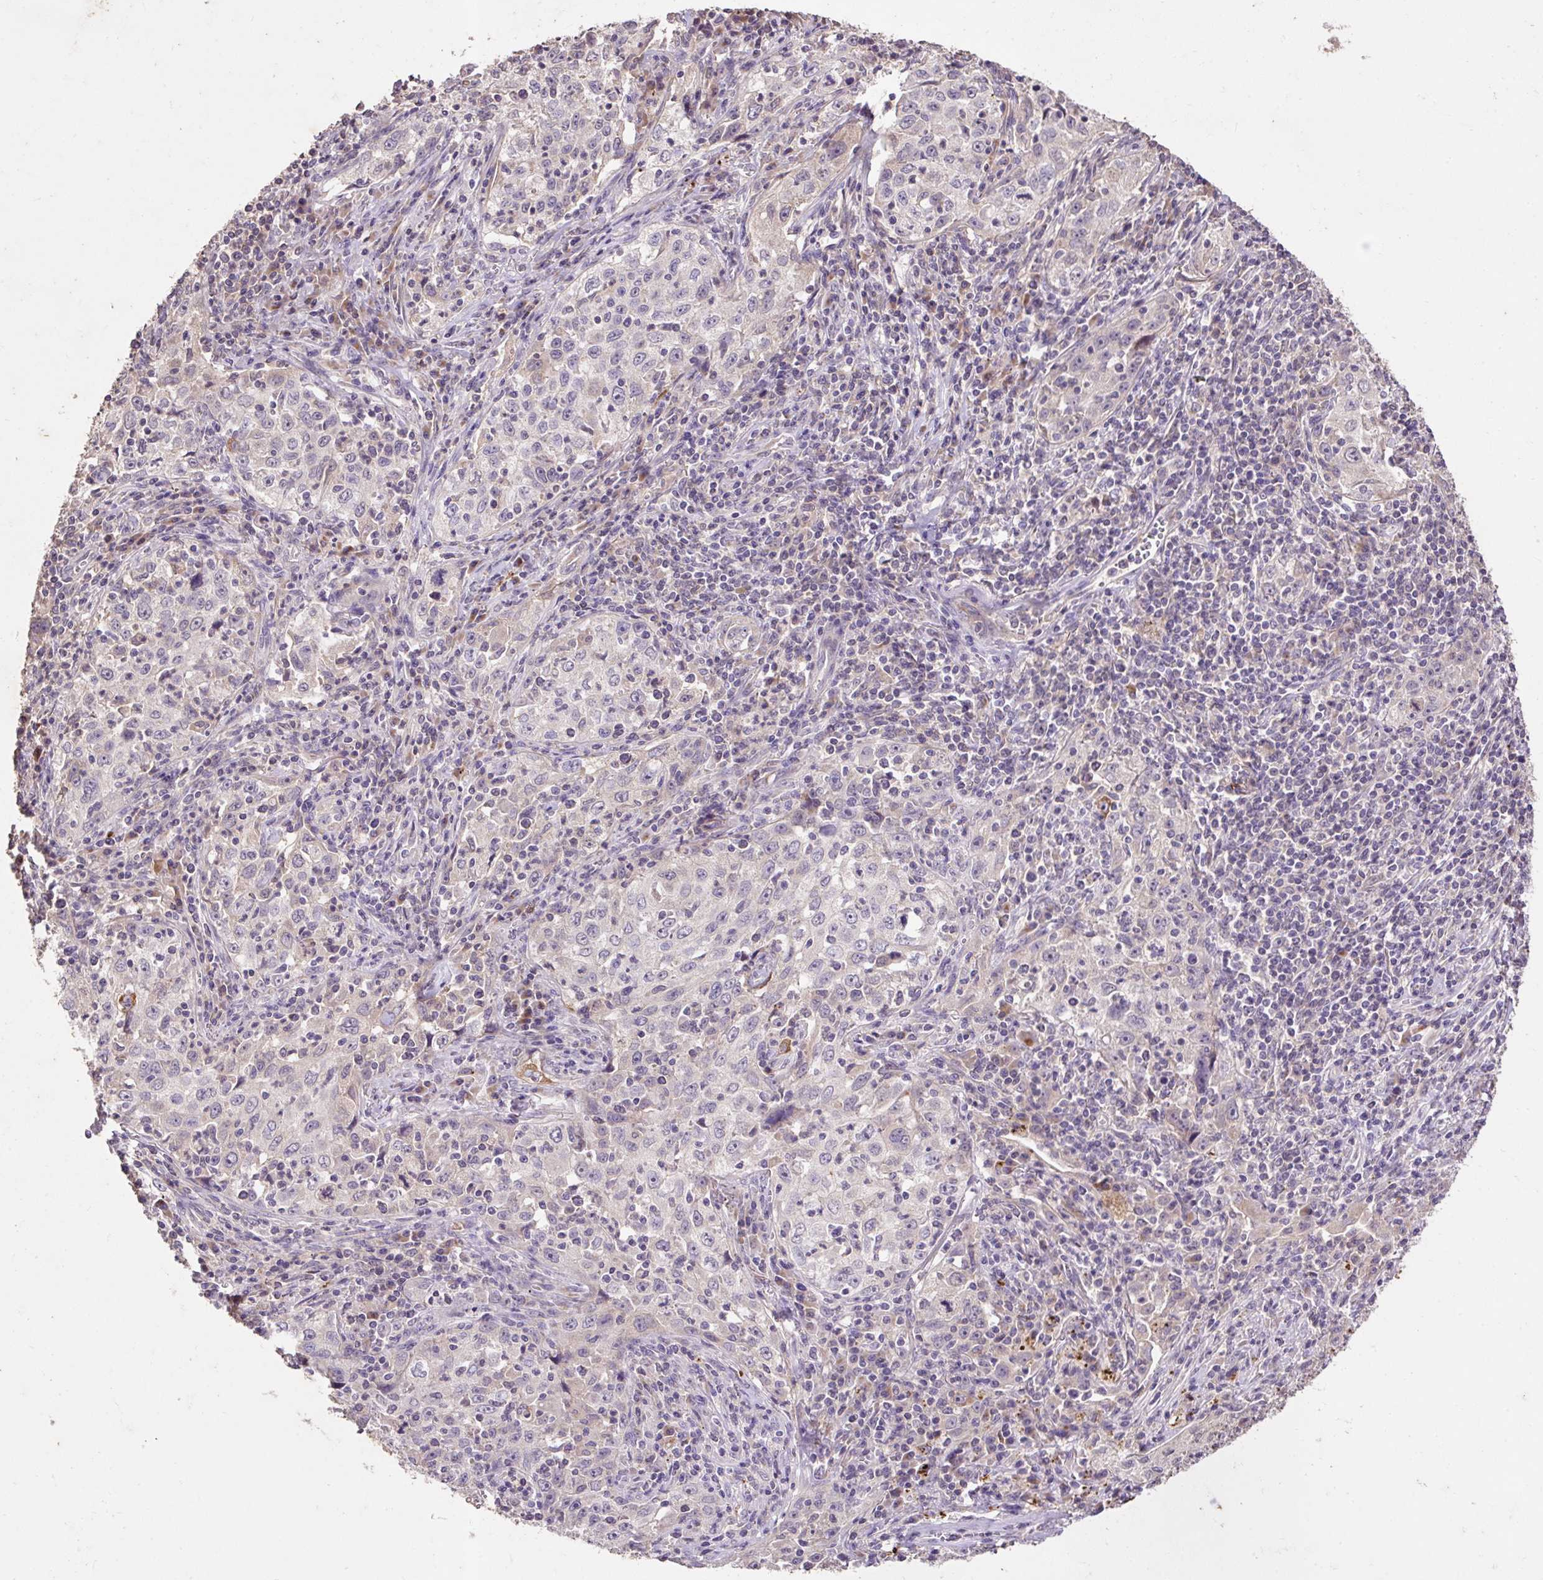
{"staining": {"intensity": "negative", "quantity": "none", "location": "none"}, "tissue": "lung cancer", "cell_type": "Tumor cells", "image_type": "cancer", "snomed": [{"axis": "morphology", "description": "Squamous cell carcinoma, NOS"}, {"axis": "topography", "description": "Lung"}], "caption": "There is no significant expression in tumor cells of lung cancer.", "gene": "LRTM2", "patient": {"sex": "male", "age": 71}}